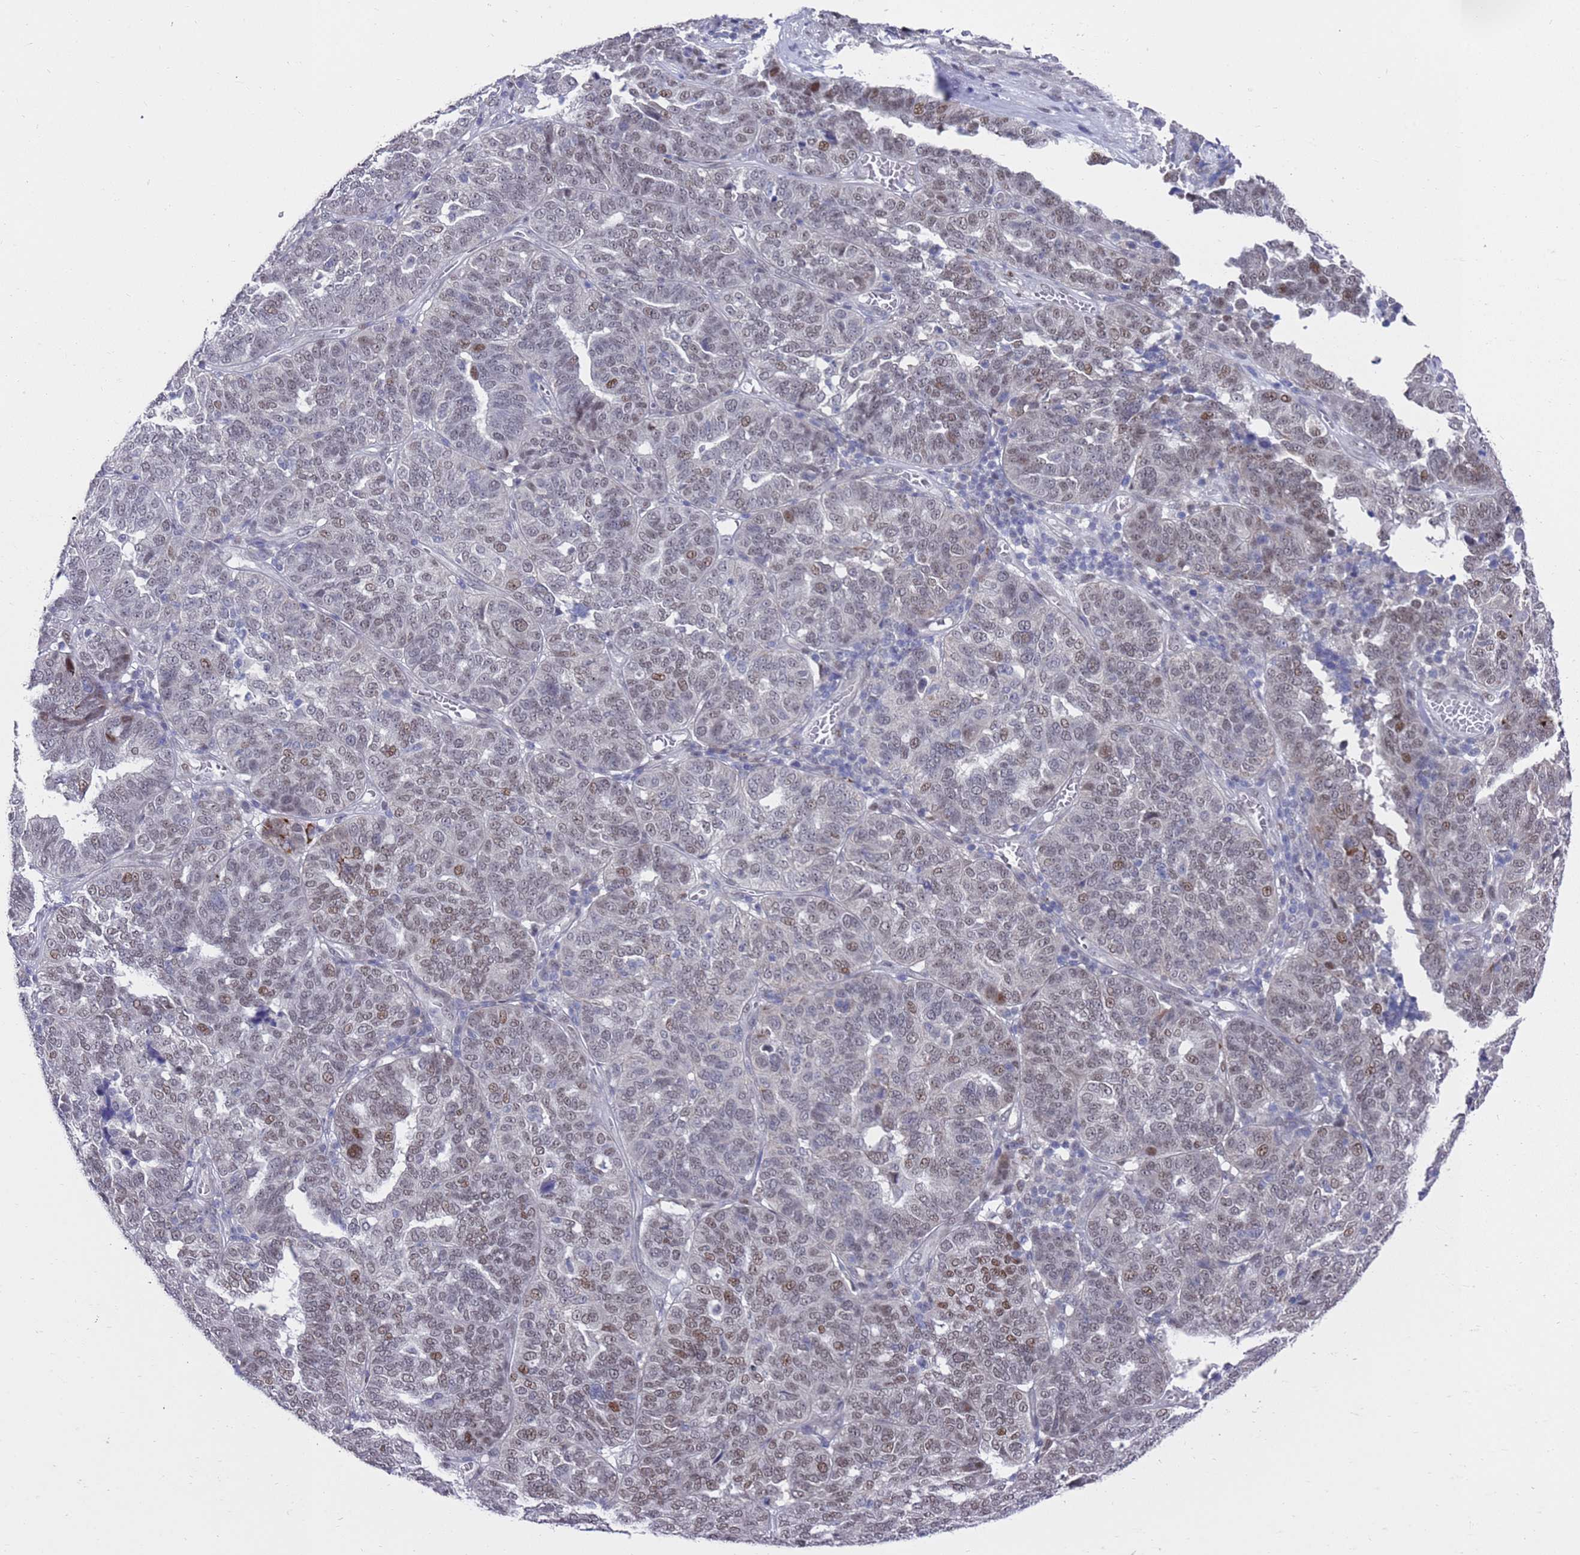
{"staining": {"intensity": "moderate", "quantity": "<25%", "location": "nuclear"}, "tissue": "ovarian cancer", "cell_type": "Tumor cells", "image_type": "cancer", "snomed": [{"axis": "morphology", "description": "Cystadenocarcinoma, serous, NOS"}, {"axis": "topography", "description": "Ovary"}], "caption": "Moderate nuclear expression is seen in about <25% of tumor cells in serous cystadenocarcinoma (ovarian). Nuclei are stained in blue.", "gene": "COPS6", "patient": {"sex": "female", "age": 59}}